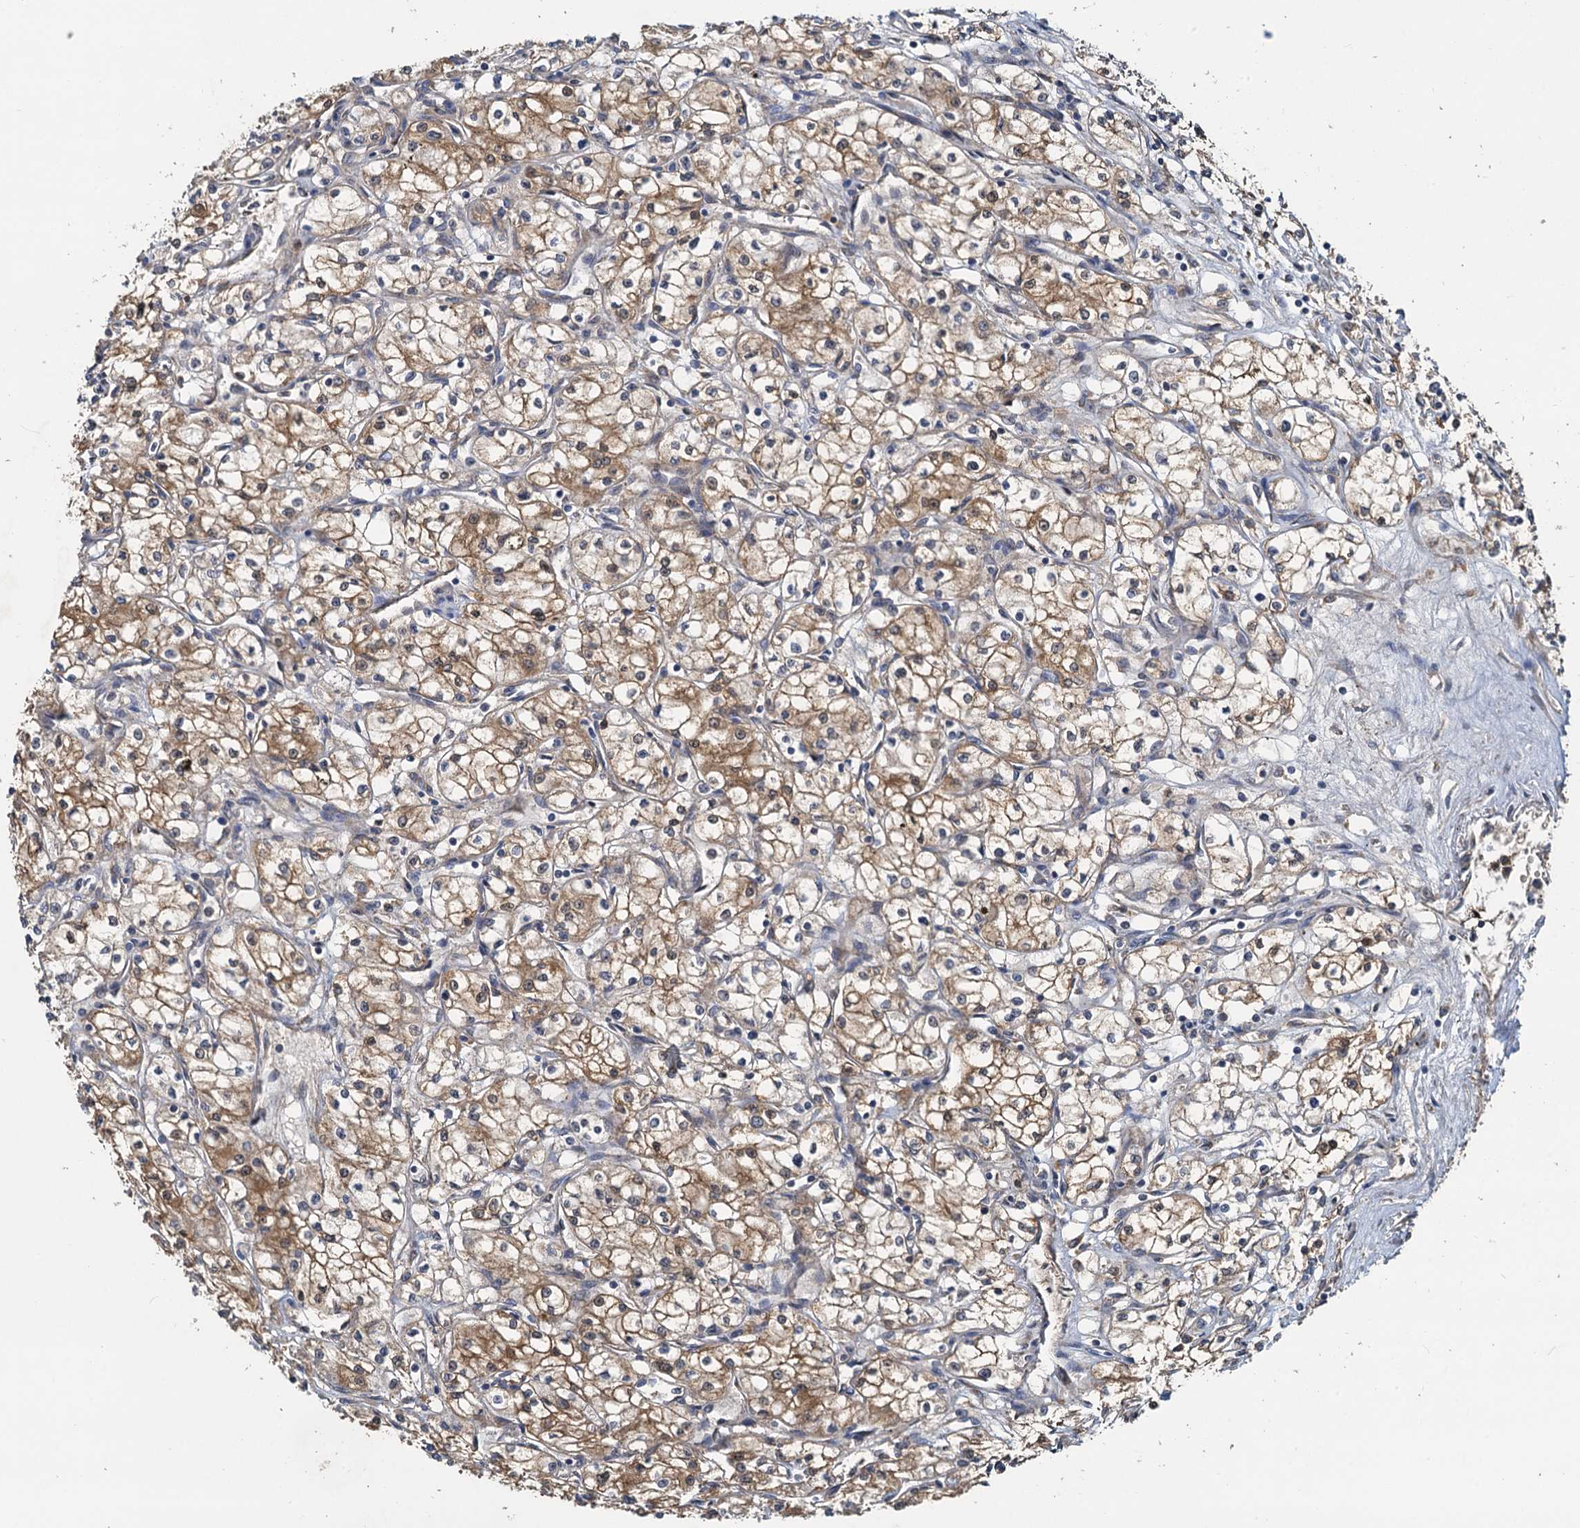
{"staining": {"intensity": "moderate", "quantity": ">75%", "location": "cytoplasmic/membranous"}, "tissue": "renal cancer", "cell_type": "Tumor cells", "image_type": "cancer", "snomed": [{"axis": "morphology", "description": "Adenocarcinoma, NOS"}, {"axis": "topography", "description": "Kidney"}], "caption": "Immunohistochemical staining of renal cancer displays moderate cytoplasmic/membranous protein staining in about >75% of tumor cells.", "gene": "HYI", "patient": {"sex": "male", "age": 59}}